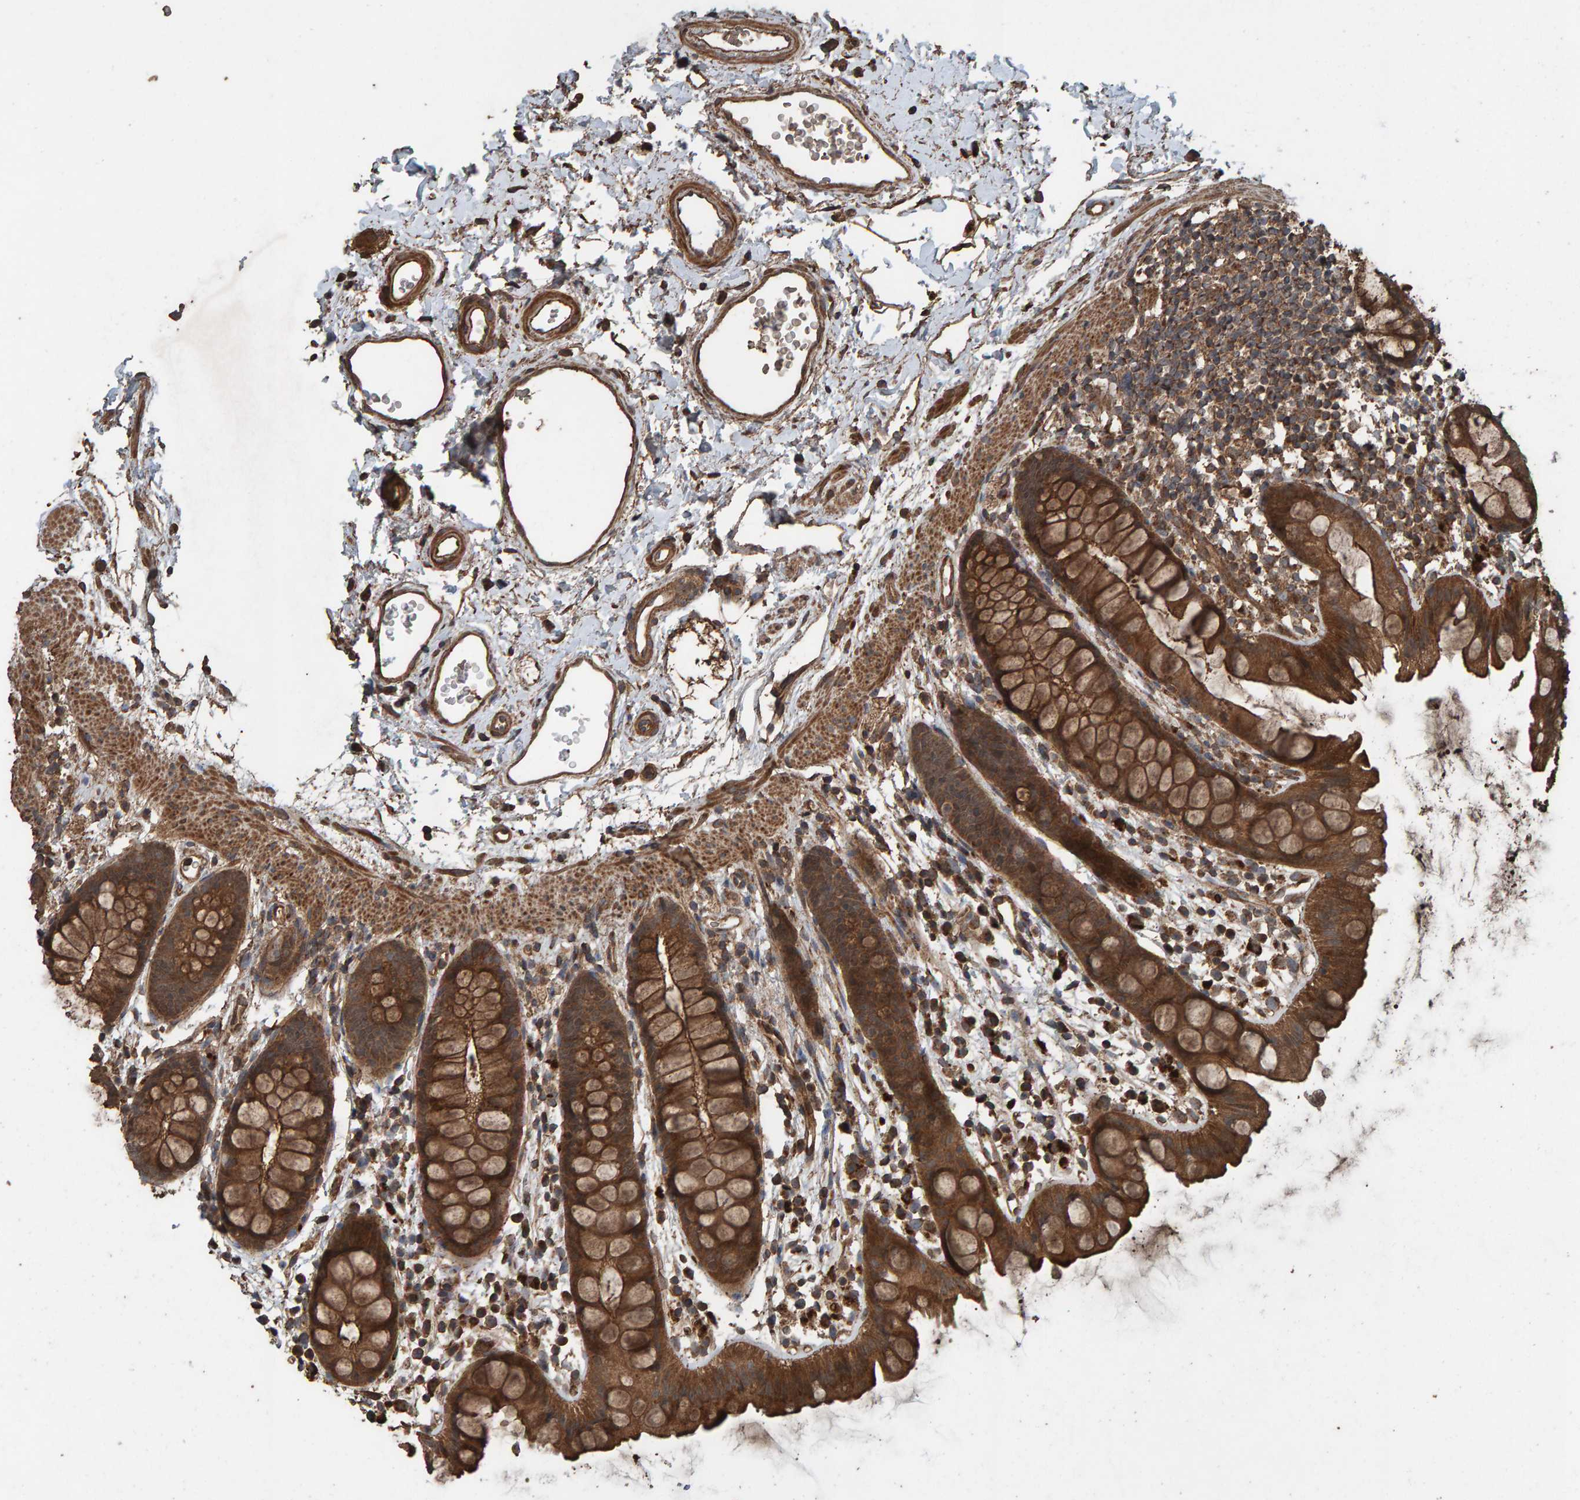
{"staining": {"intensity": "moderate", "quantity": ">75%", "location": "cytoplasmic/membranous"}, "tissue": "rectum", "cell_type": "Glandular cells", "image_type": "normal", "snomed": [{"axis": "morphology", "description": "Normal tissue, NOS"}, {"axis": "topography", "description": "Rectum"}], "caption": "Moderate cytoplasmic/membranous protein expression is present in about >75% of glandular cells in rectum. The protein of interest is shown in brown color, while the nuclei are stained blue.", "gene": "DUS1L", "patient": {"sex": "female", "age": 65}}